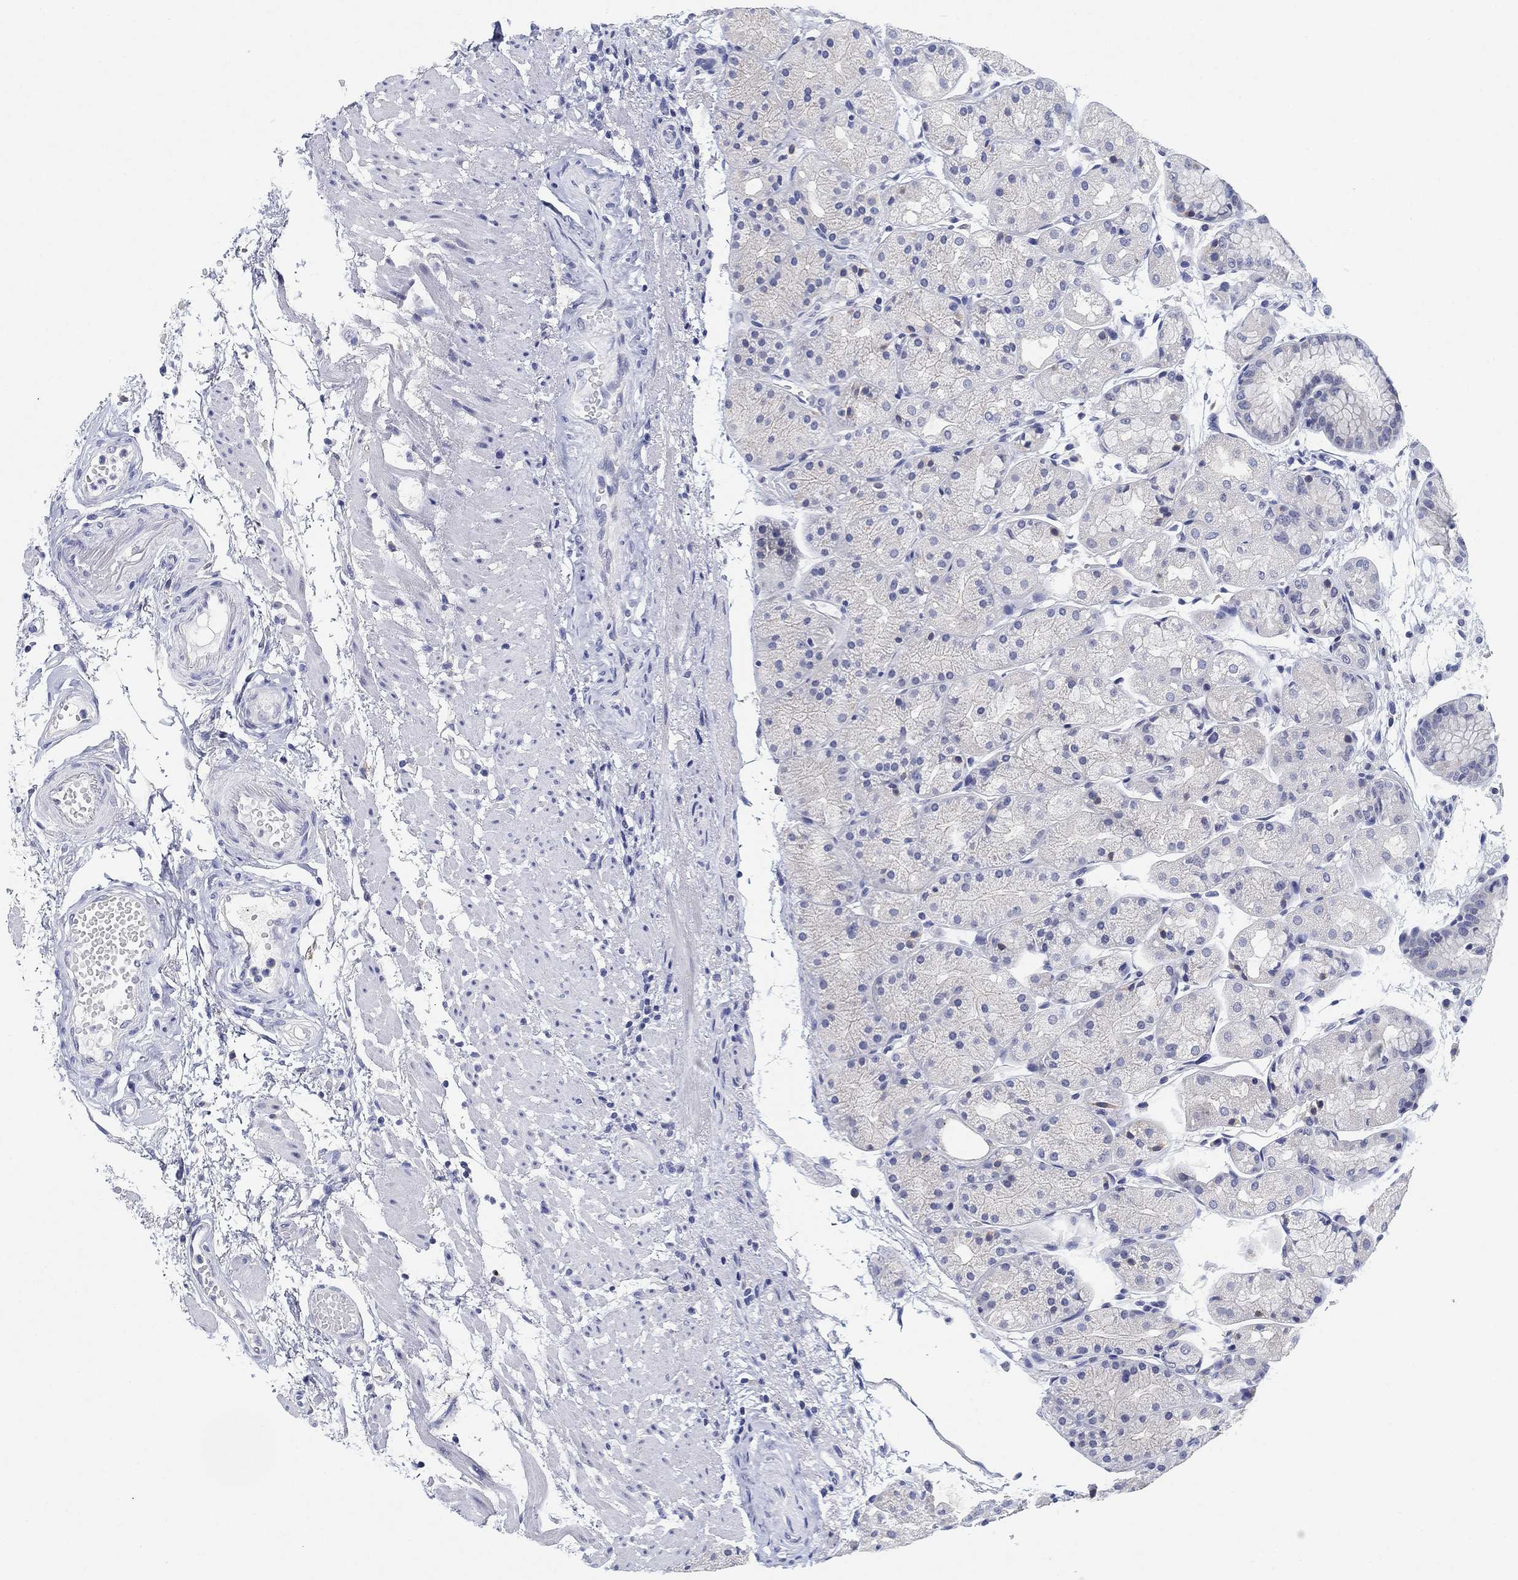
{"staining": {"intensity": "negative", "quantity": "none", "location": "none"}, "tissue": "stomach", "cell_type": "Glandular cells", "image_type": "normal", "snomed": [{"axis": "morphology", "description": "Normal tissue, NOS"}, {"axis": "topography", "description": "Stomach, upper"}], "caption": "This image is of normal stomach stained with immunohistochemistry (IHC) to label a protein in brown with the nuclei are counter-stained blue. There is no positivity in glandular cells. The staining is performed using DAB (3,3'-diaminobenzidine) brown chromogen with nuclei counter-stained in using hematoxylin.", "gene": "CLUL1", "patient": {"sex": "male", "age": 72}}